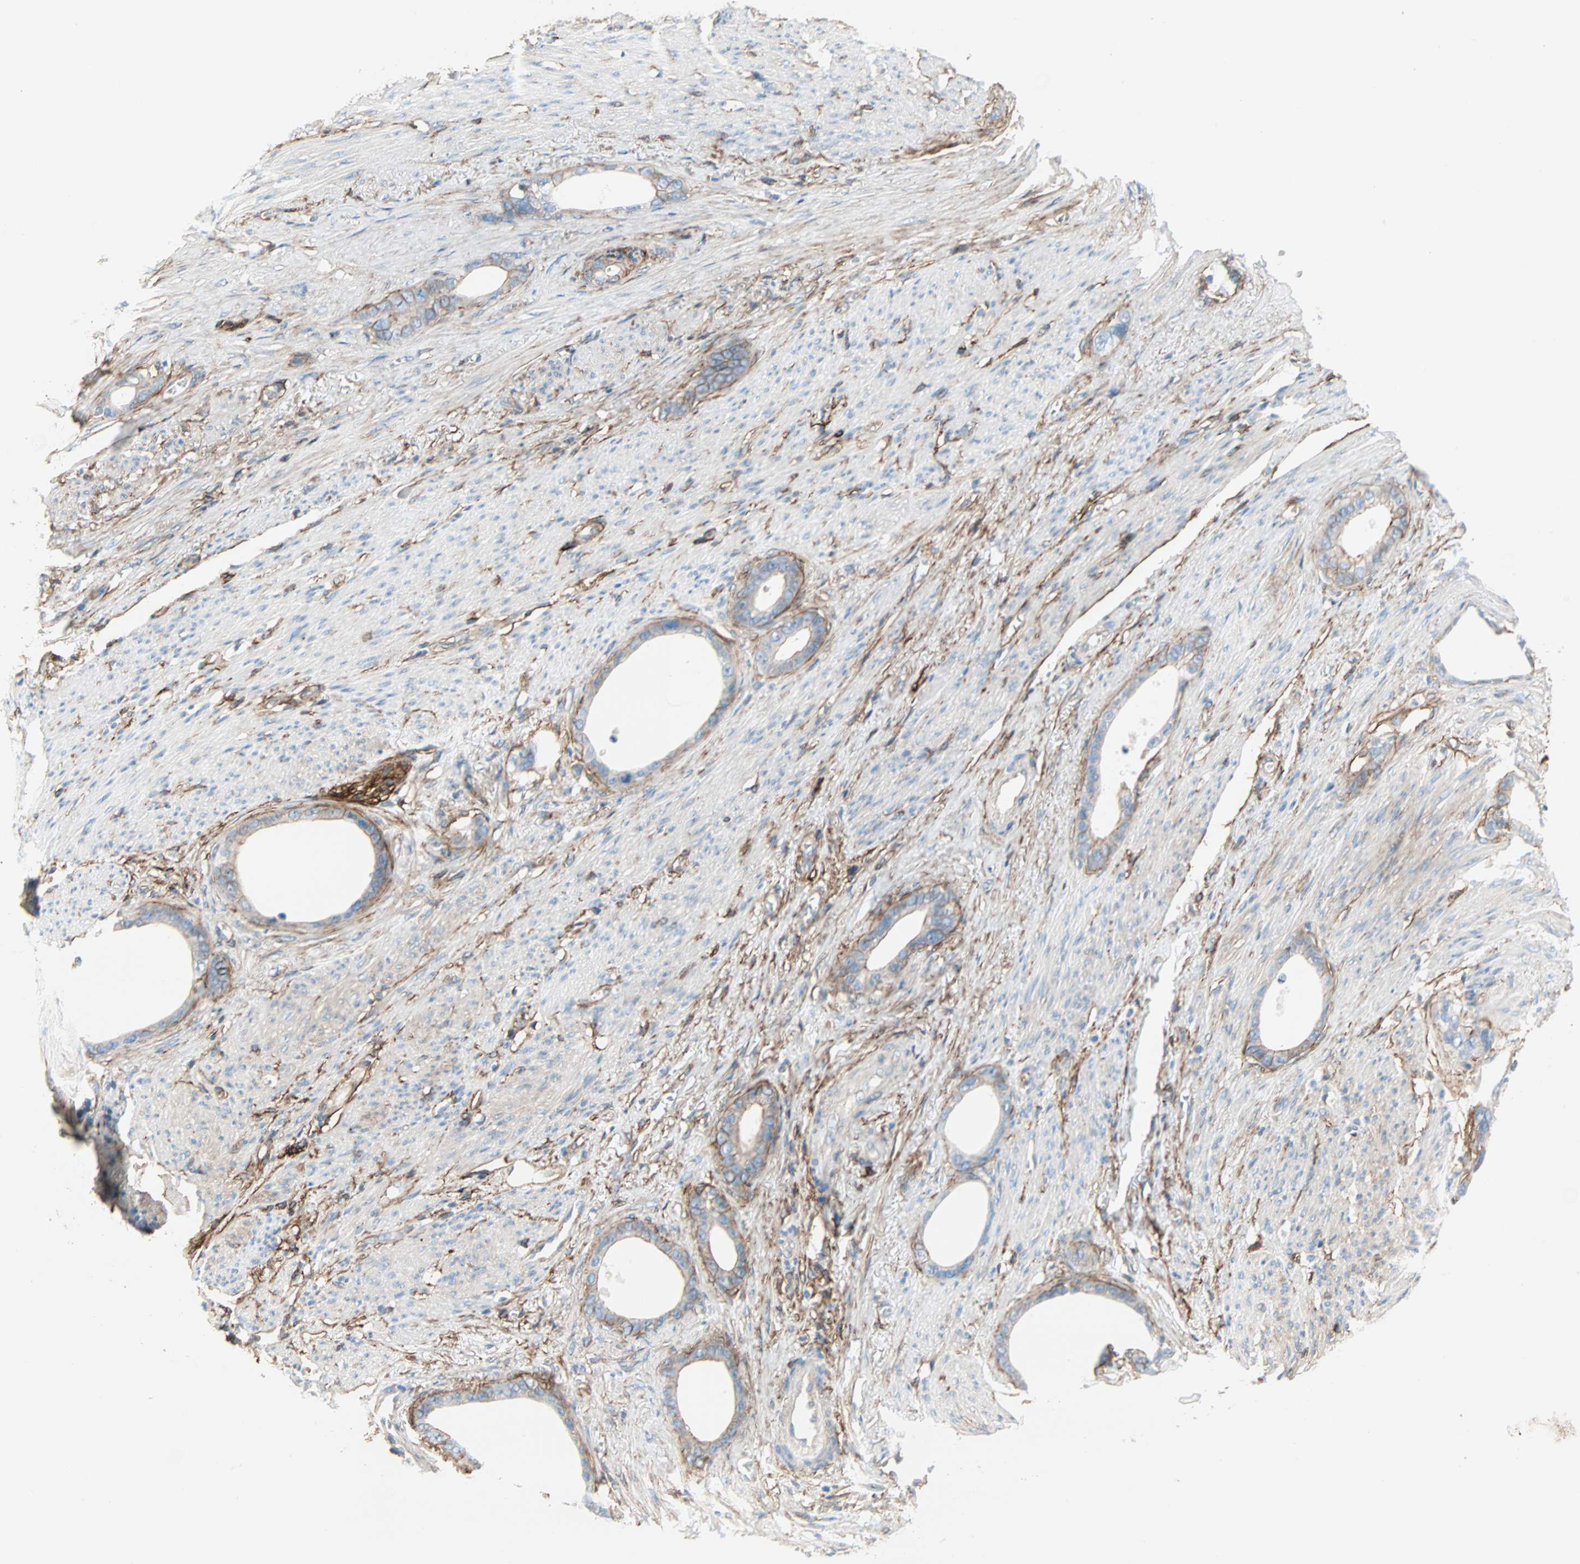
{"staining": {"intensity": "weak", "quantity": ">75%", "location": "cytoplasmic/membranous"}, "tissue": "stomach cancer", "cell_type": "Tumor cells", "image_type": "cancer", "snomed": [{"axis": "morphology", "description": "Adenocarcinoma, NOS"}, {"axis": "topography", "description": "Stomach"}], "caption": "Stomach adenocarcinoma tissue reveals weak cytoplasmic/membranous staining in about >75% of tumor cells", "gene": "EPB41L2", "patient": {"sex": "female", "age": 75}}